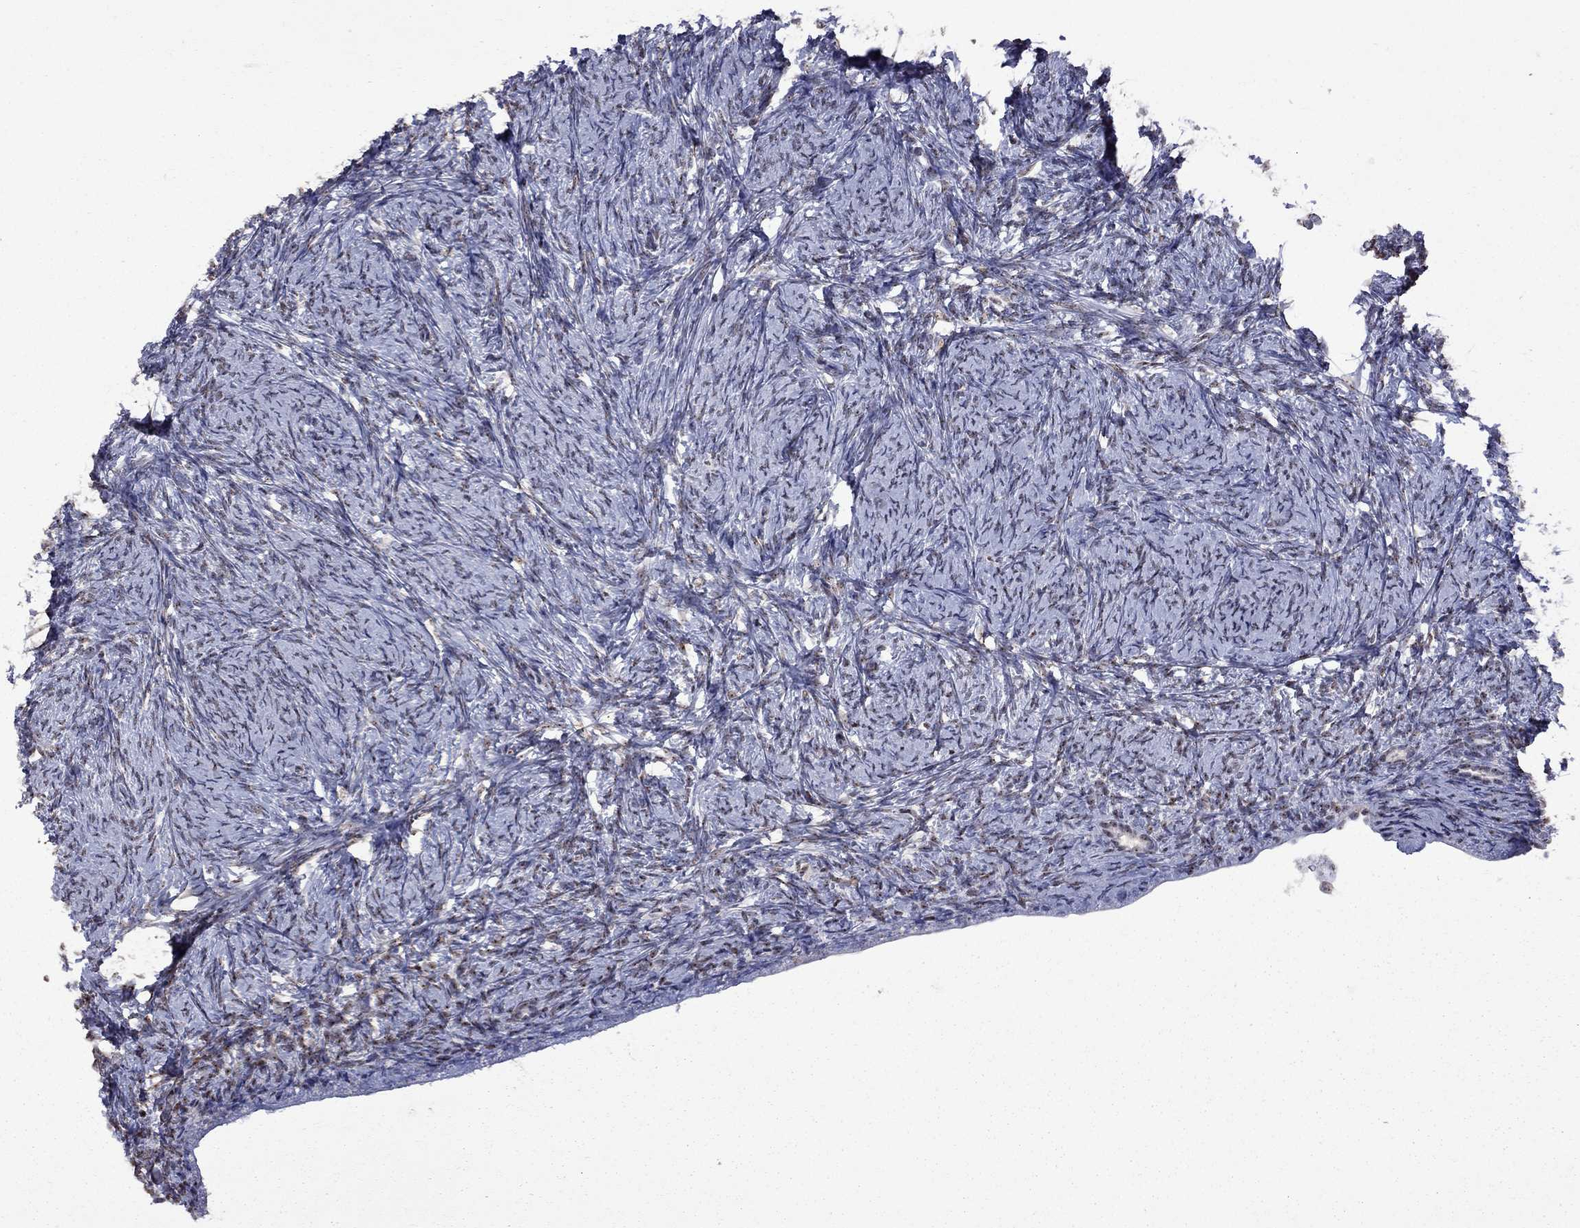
{"staining": {"intensity": "weak", "quantity": "25%-75%", "location": "nuclear"}, "tissue": "ovary", "cell_type": "Ovarian stroma cells", "image_type": "normal", "snomed": [{"axis": "morphology", "description": "Normal tissue, NOS"}, {"axis": "topography", "description": "Ovary"}], "caption": "Immunohistochemistry (IHC) photomicrograph of benign ovary: ovary stained using immunohistochemistry (IHC) demonstrates low levels of weak protein expression localized specifically in the nuclear of ovarian stroma cells, appearing as a nuclear brown color.", "gene": "SPOUT1", "patient": {"sex": "female", "age": 34}}